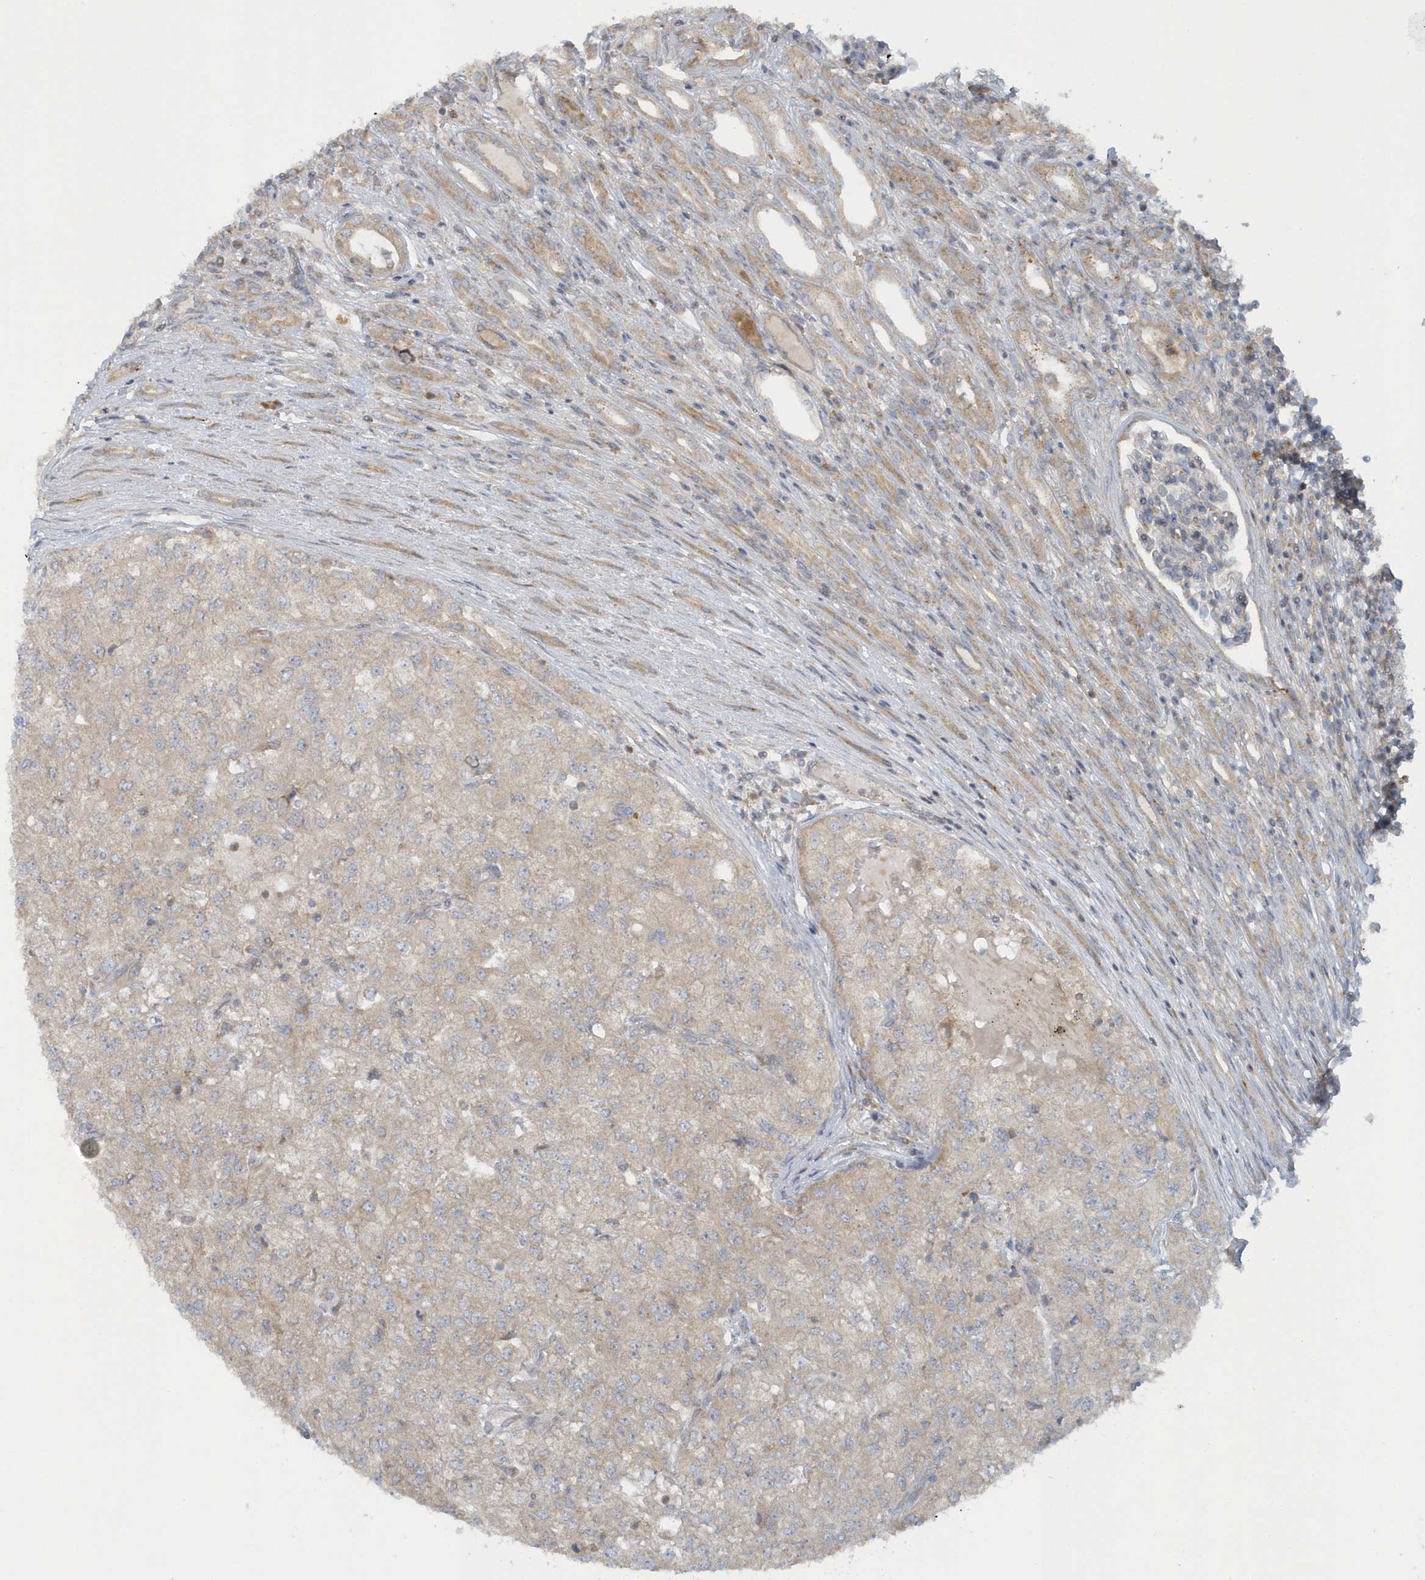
{"staining": {"intensity": "weak", "quantity": "<25%", "location": "cytoplasmic/membranous"}, "tissue": "renal cancer", "cell_type": "Tumor cells", "image_type": "cancer", "snomed": [{"axis": "morphology", "description": "Adenocarcinoma, NOS"}, {"axis": "topography", "description": "Kidney"}], "caption": "Immunohistochemistry (IHC) of human renal cancer (adenocarcinoma) shows no expression in tumor cells.", "gene": "CNOT10", "patient": {"sex": "female", "age": 54}}